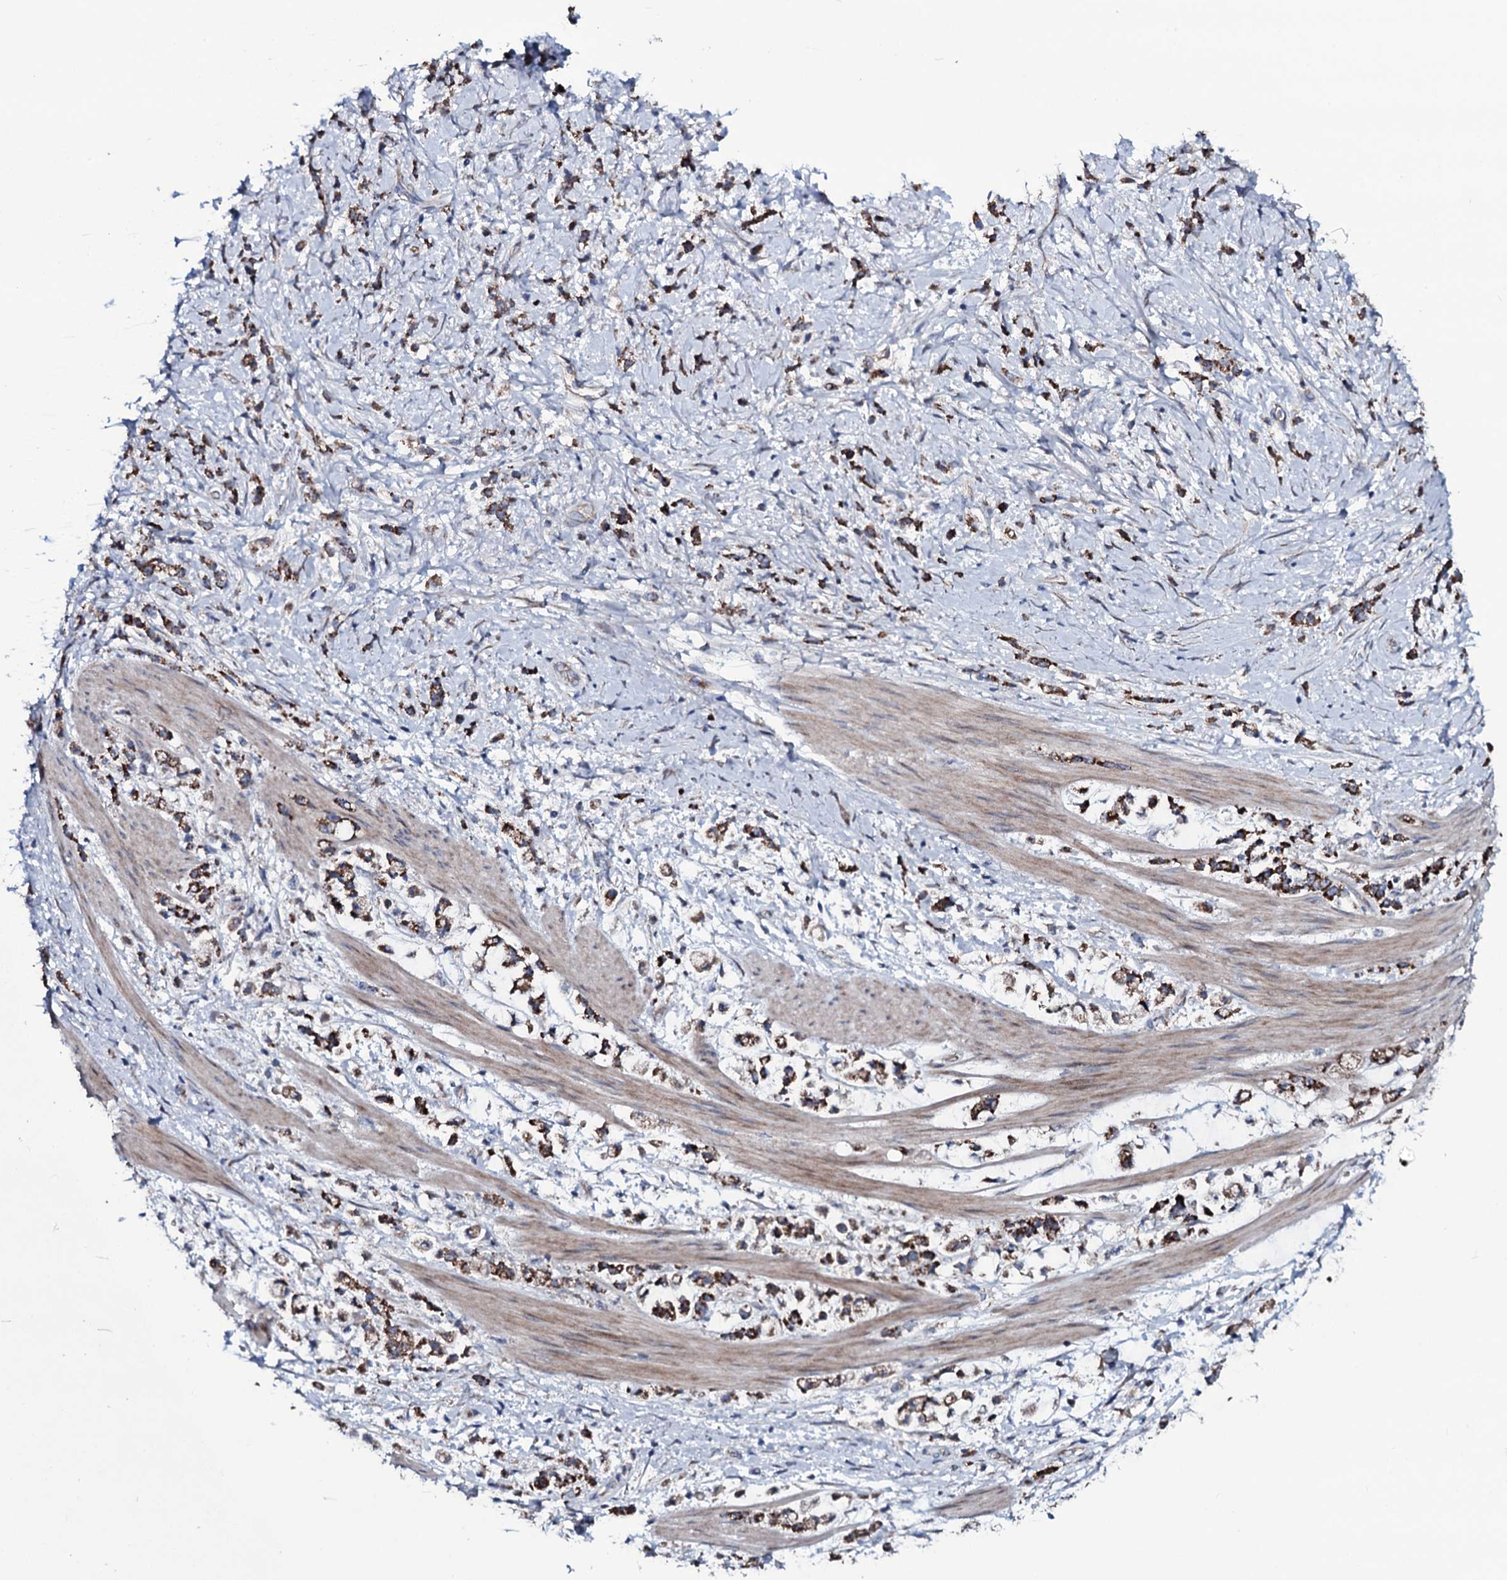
{"staining": {"intensity": "strong", "quantity": ">75%", "location": "cytoplasmic/membranous"}, "tissue": "stomach cancer", "cell_type": "Tumor cells", "image_type": "cancer", "snomed": [{"axis": "morphology", "description": "Adenocarcinoma, NOS"}, {"axis": "topography", "description": "Stomach"}], "caption": "Immunohistochemical staining of stomach cancer (adenocarcinoma) displays high levels of strong cytoplasmic/membranous positivity in about >75% of tumor cells.", "gene": "WIPF3", "patient": {"sex": "female", "age": 60}}